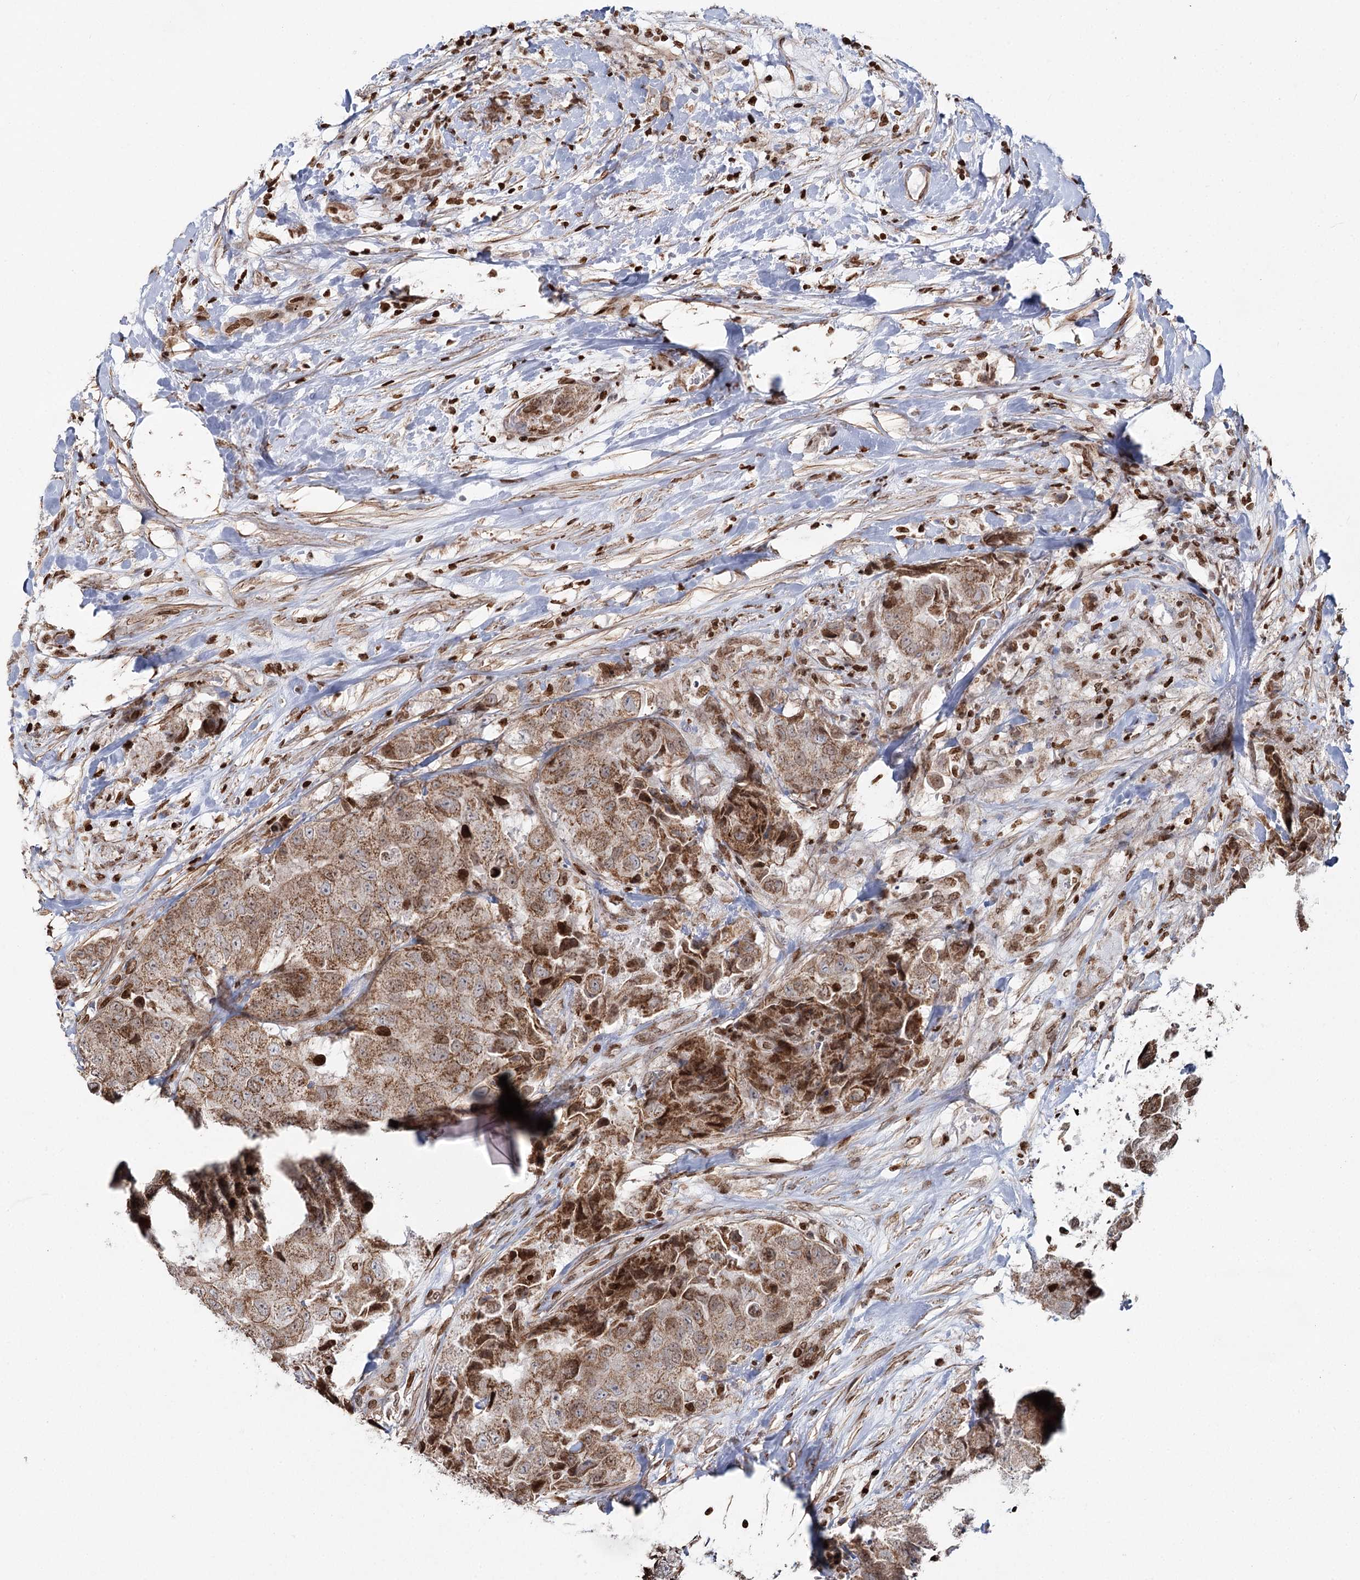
{"staining": {"intensity": "moderate", "quantity": ">75%", "location": "cytoplasmic/membranous"}, "tissue": "breast cancer", "cell_type": "Tumor cells", "image_type": "cancer", "snomed": [{"axis": "morphology", "description": "Duct carcinoma"}, {"axis": "topography", "description": "Breast"}], "caption": "Breast infiltrating ductal carcinoma stained for a protein (brown) reveals moderate cytoplasmic/membranous positive positivity in approximately >75% of tumor cells.", "gene": "PDHX", "patient": {"sex": "female", "age": 62}}